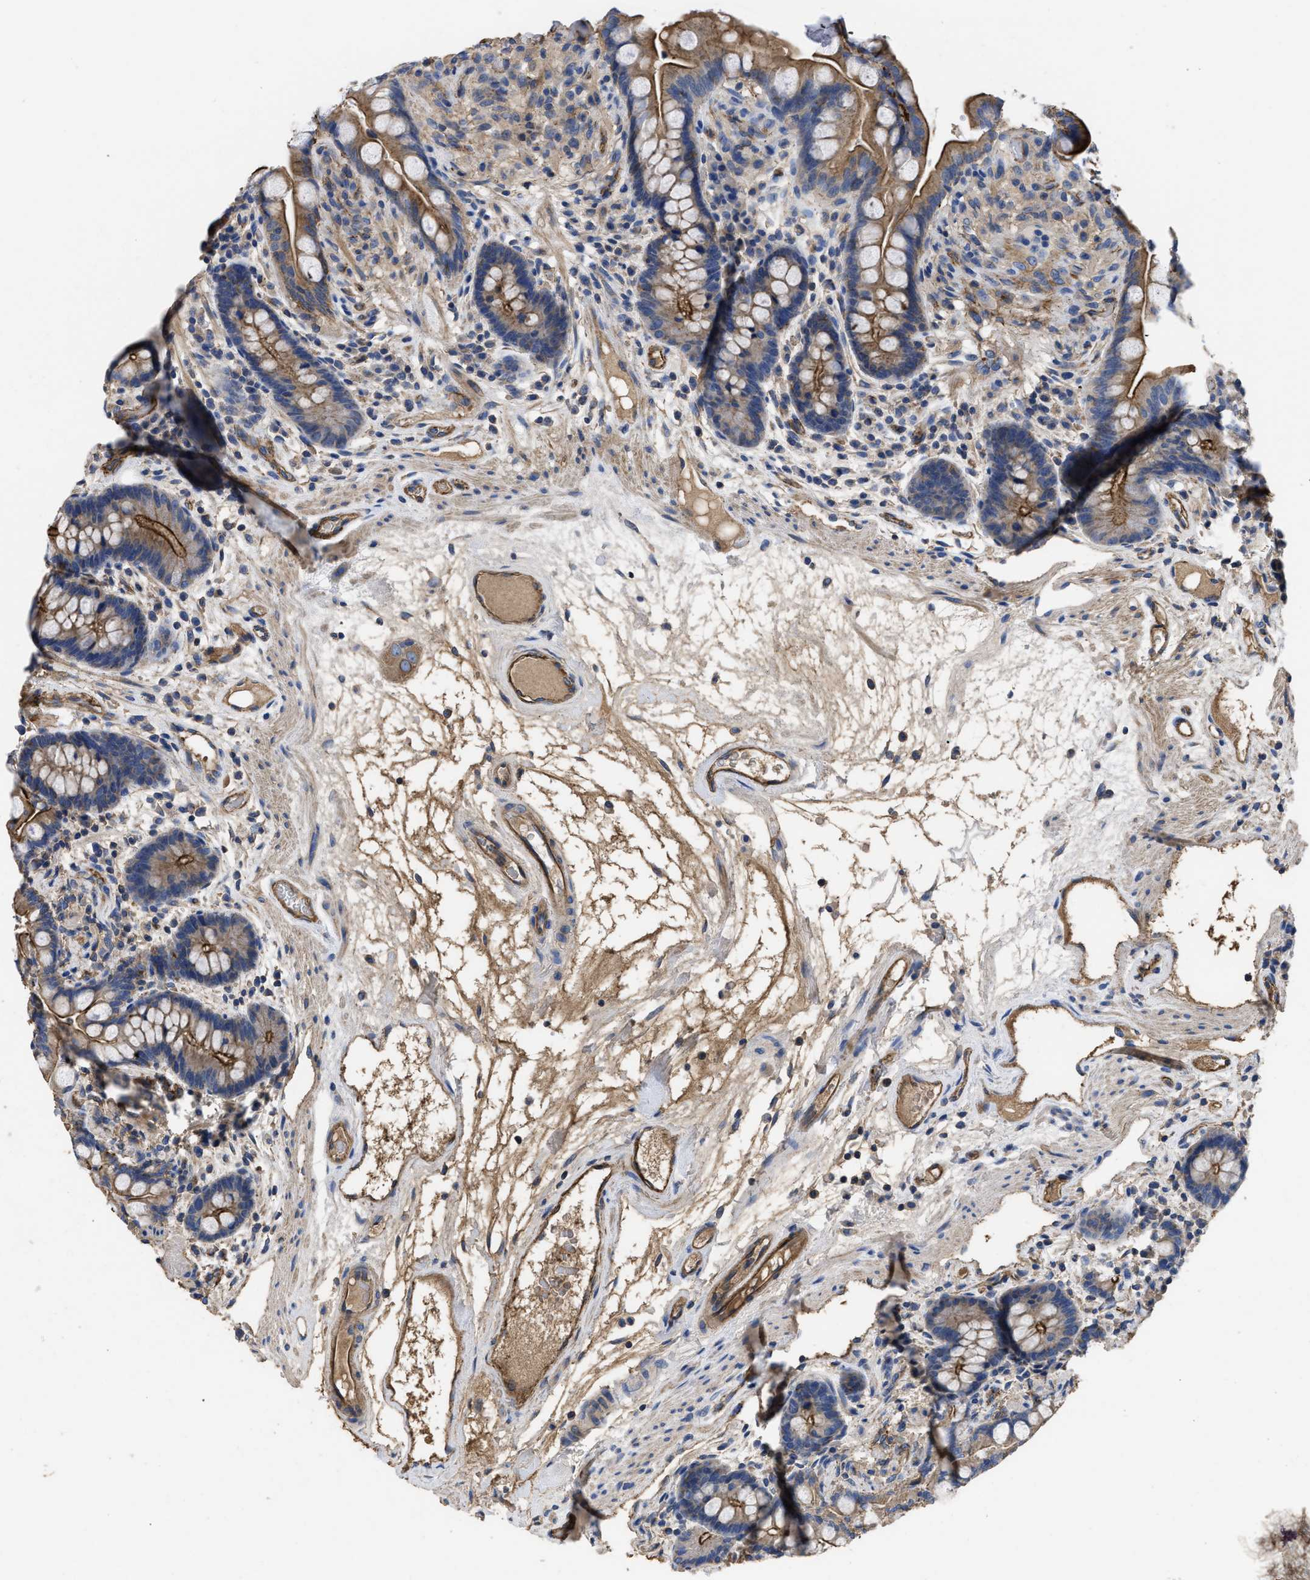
{"staining": {"intensity": "strong", "quantity": ">75%", "location": "cytoplasmic/membranous"}, "tissue": "colon", "cell_type": "Endothelial cells", "image_type": "normal", "snomed": [{"axis": "morphology", "description": "Normal tissue, NOS"}, {"axis": "topography", "description": "Colon"}], "caption": "Unremarkable colon shows strong cytoplasmic/membranous staining in approximately >75% of endothelial cells (DAB (3,3'-diaminobenzidine) IHC, brown staining for protein, blue staining for nuclei)..", "gene": "USP4", "patient": {"sex": "male", "age": 73}}